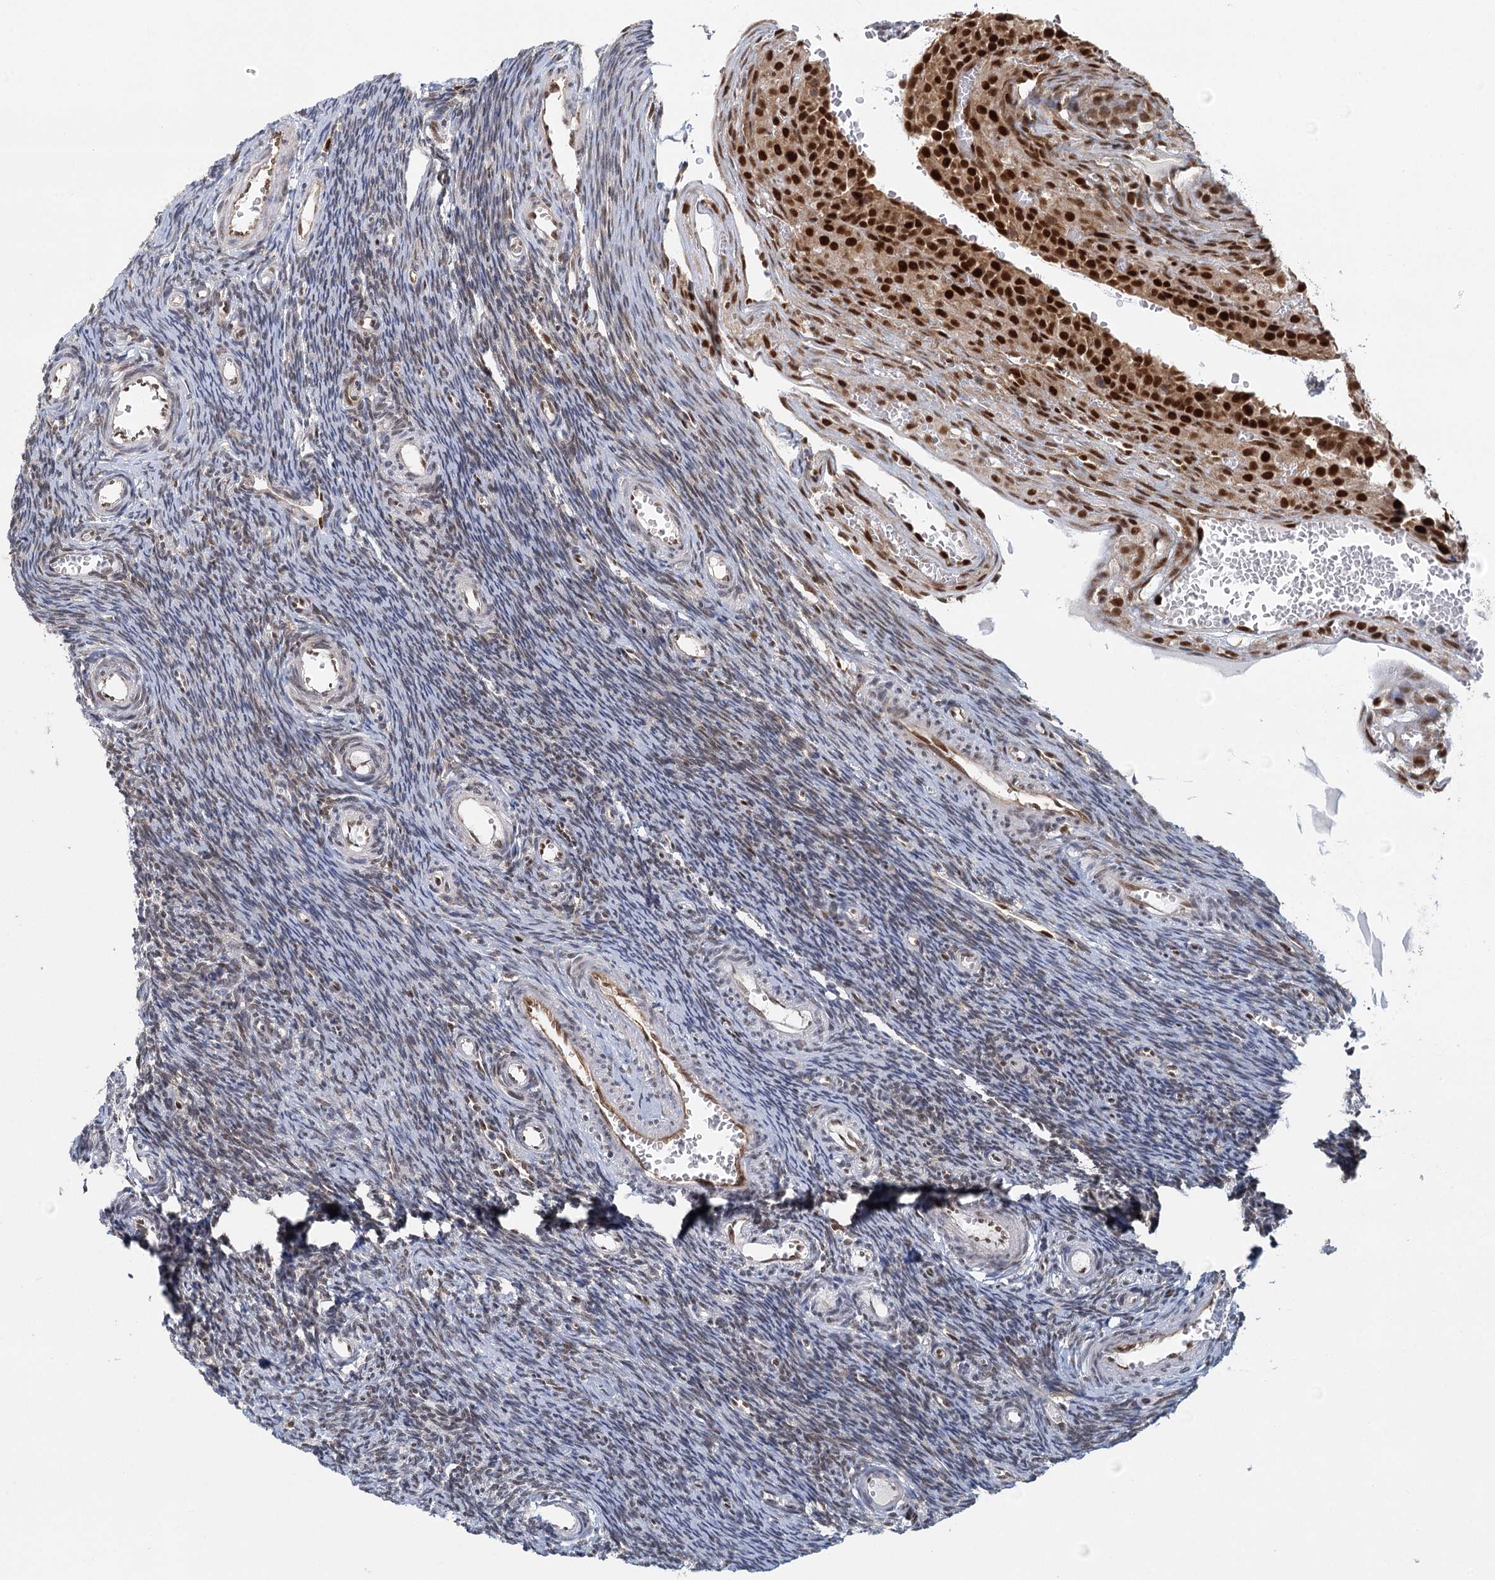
{"staining": {"intensity": "moderate", "quantity": "25%-75%", "location": "cytoplasmic/membranous,nuclear"}, "tissue": "ovary", "cell_type": "Ovarian stroma cells", "image_type": "normal", "snomed": [{"axis": "morphology", "description": "Normal tissue, NOS"}, {"axis": "topography", "description": "Ovary"}], "caption": "The histopathology image displays immunohistochemical staining of normal ovary. There is moderate cytoplasmic/membranous,nuclear expression is seen in about 25%-75% of ovarian stroma cells.", "gene": "GPATCH11", "patient": {"sex": "female", "age": 39}}